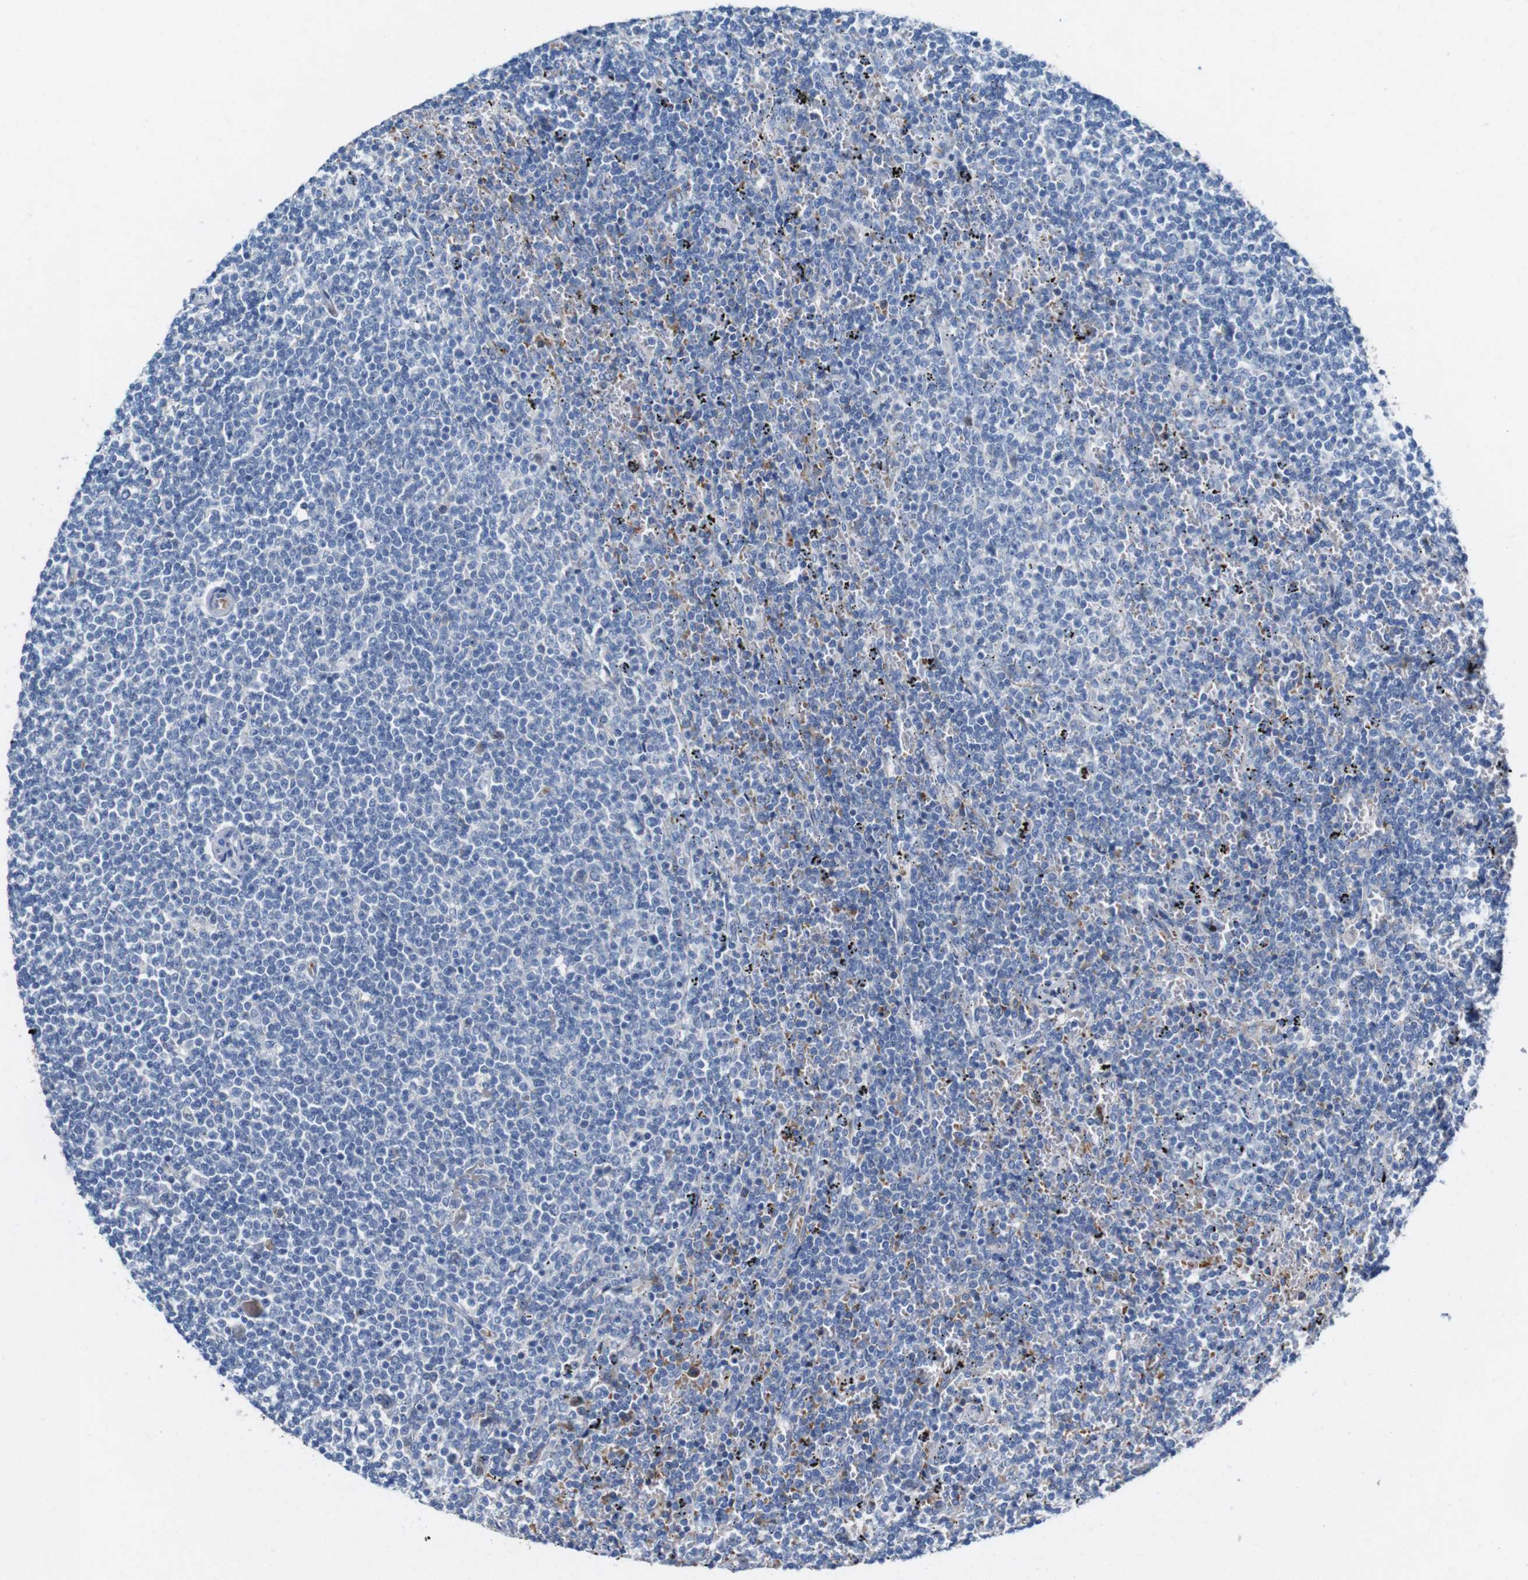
{"staining": {"intensity": "weak", "quantity": "<25%", "location": "cytoplasmic/membranous"}, "tissue": "lymphoma", "cell_type": "Tumor cells", "image_type": "cancer", "snomed": [{"axis": "morphology", "description": "Malignant lymphoma, non-Hodgkin's type, Low grade"}, {"axis": "topography", "description": "Spleen"}], "caption": "This is a image of immunohistochemistry (IHC) staining of low-grade malignant lymphoma, non-Hodgkin's type, which shows no staining in tumor cells. (Brightfield microscopy of DAB (3,3'-diaminobenzidine) IHC at high magnification).", "gene": "IGSF8", "patient": {"sex": "female", "age": 50}}